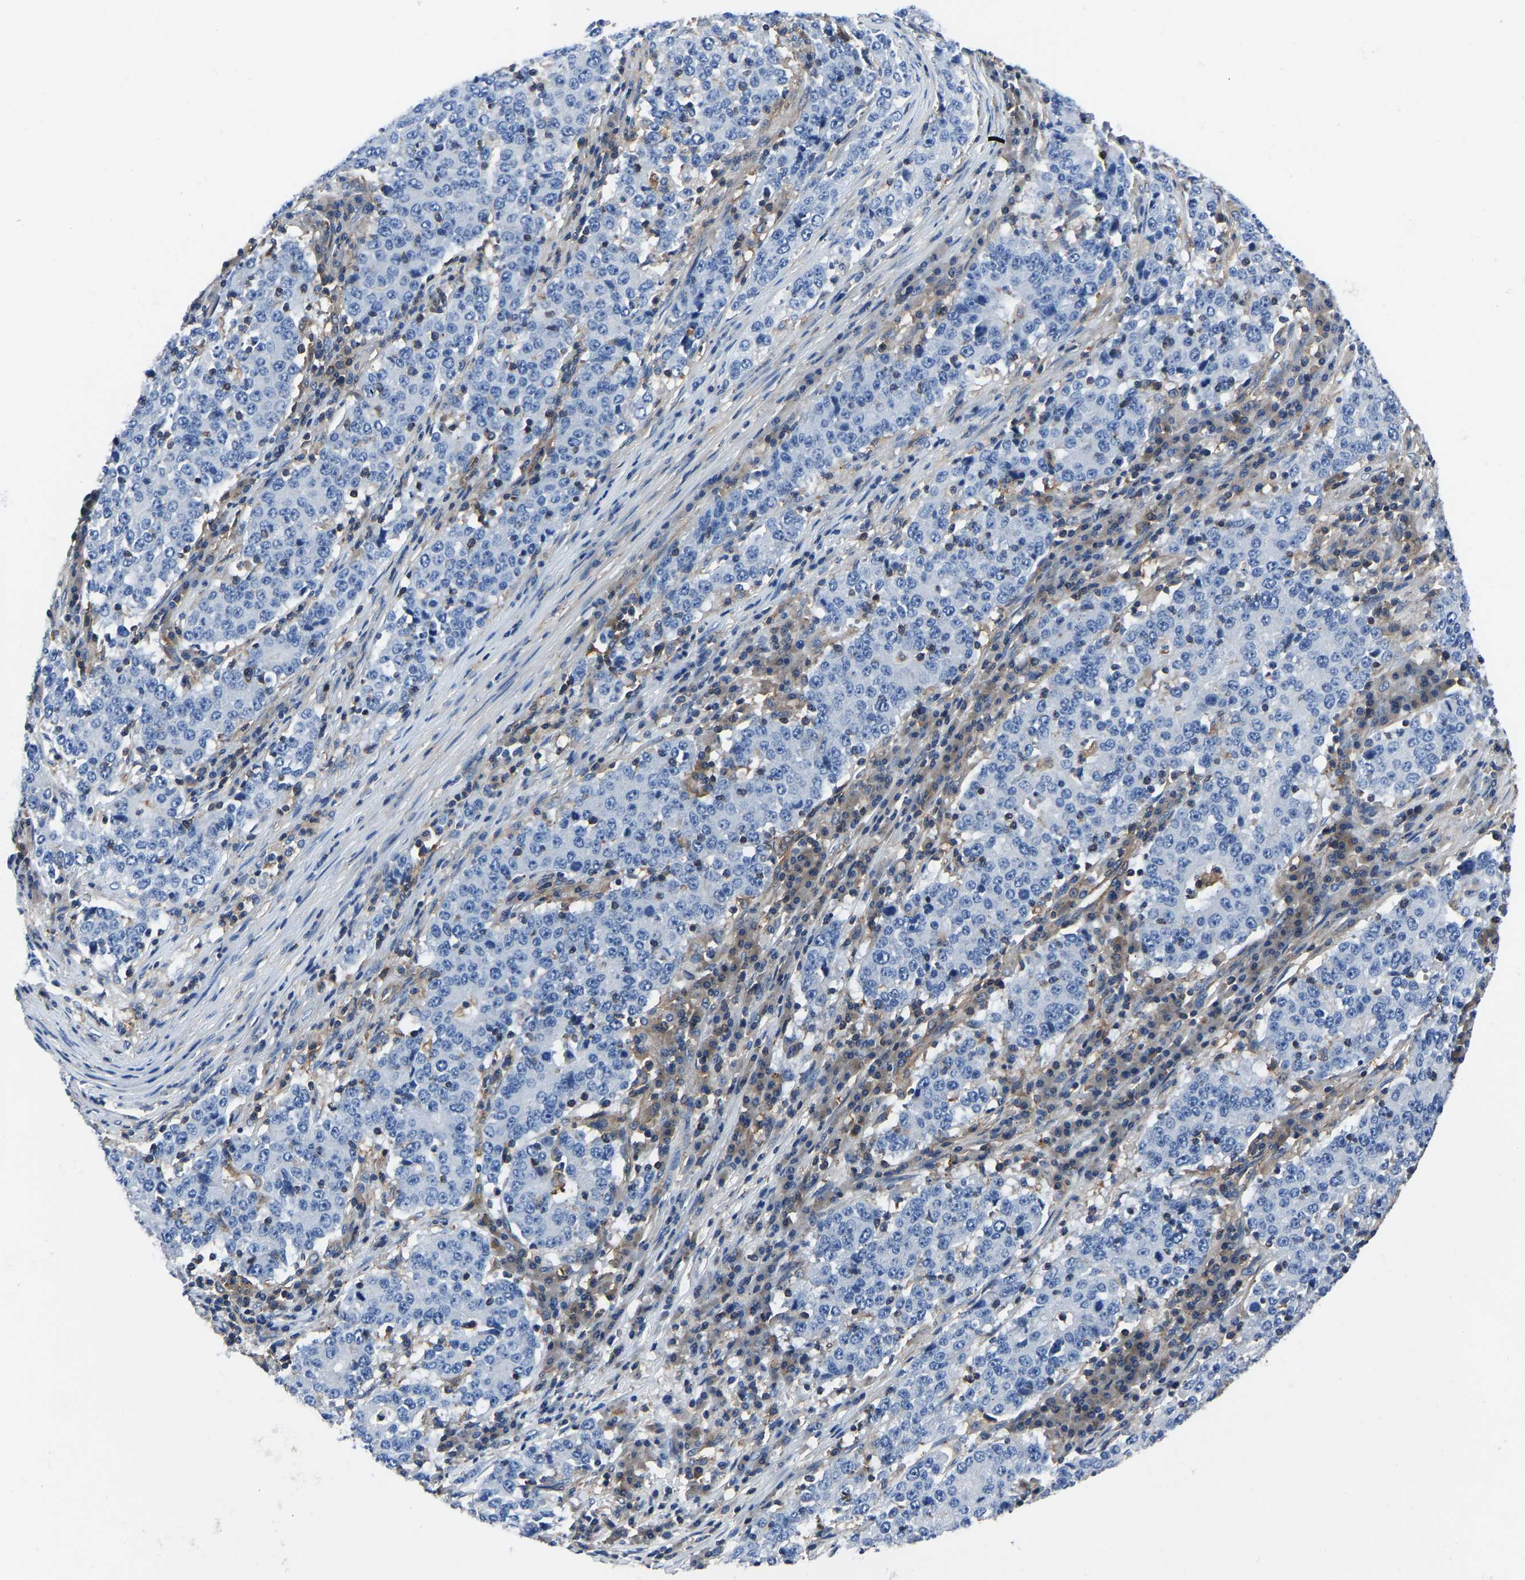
{"staining": {"intensity": "negative", "quantity": "none", "location": "none"}, "tissue": "stomach cancer", "cell_type": "Tumor cells", "image_type": "cancer", "snomed": [{"axis": "morphology", "description": "Adenocarcinoma, NOS"}, {"axis": "topography", "description": "Stomach"}], "caption": "Immunohistochemical staining of human adenocarcinoma (stomach) reveals no significant positivity in tumor cells. (Immunohistochemistry, brightfield microscopy, high magnification).", "gene": "PRKAR1A", "patient": {"sex": "male", "age": 59}}